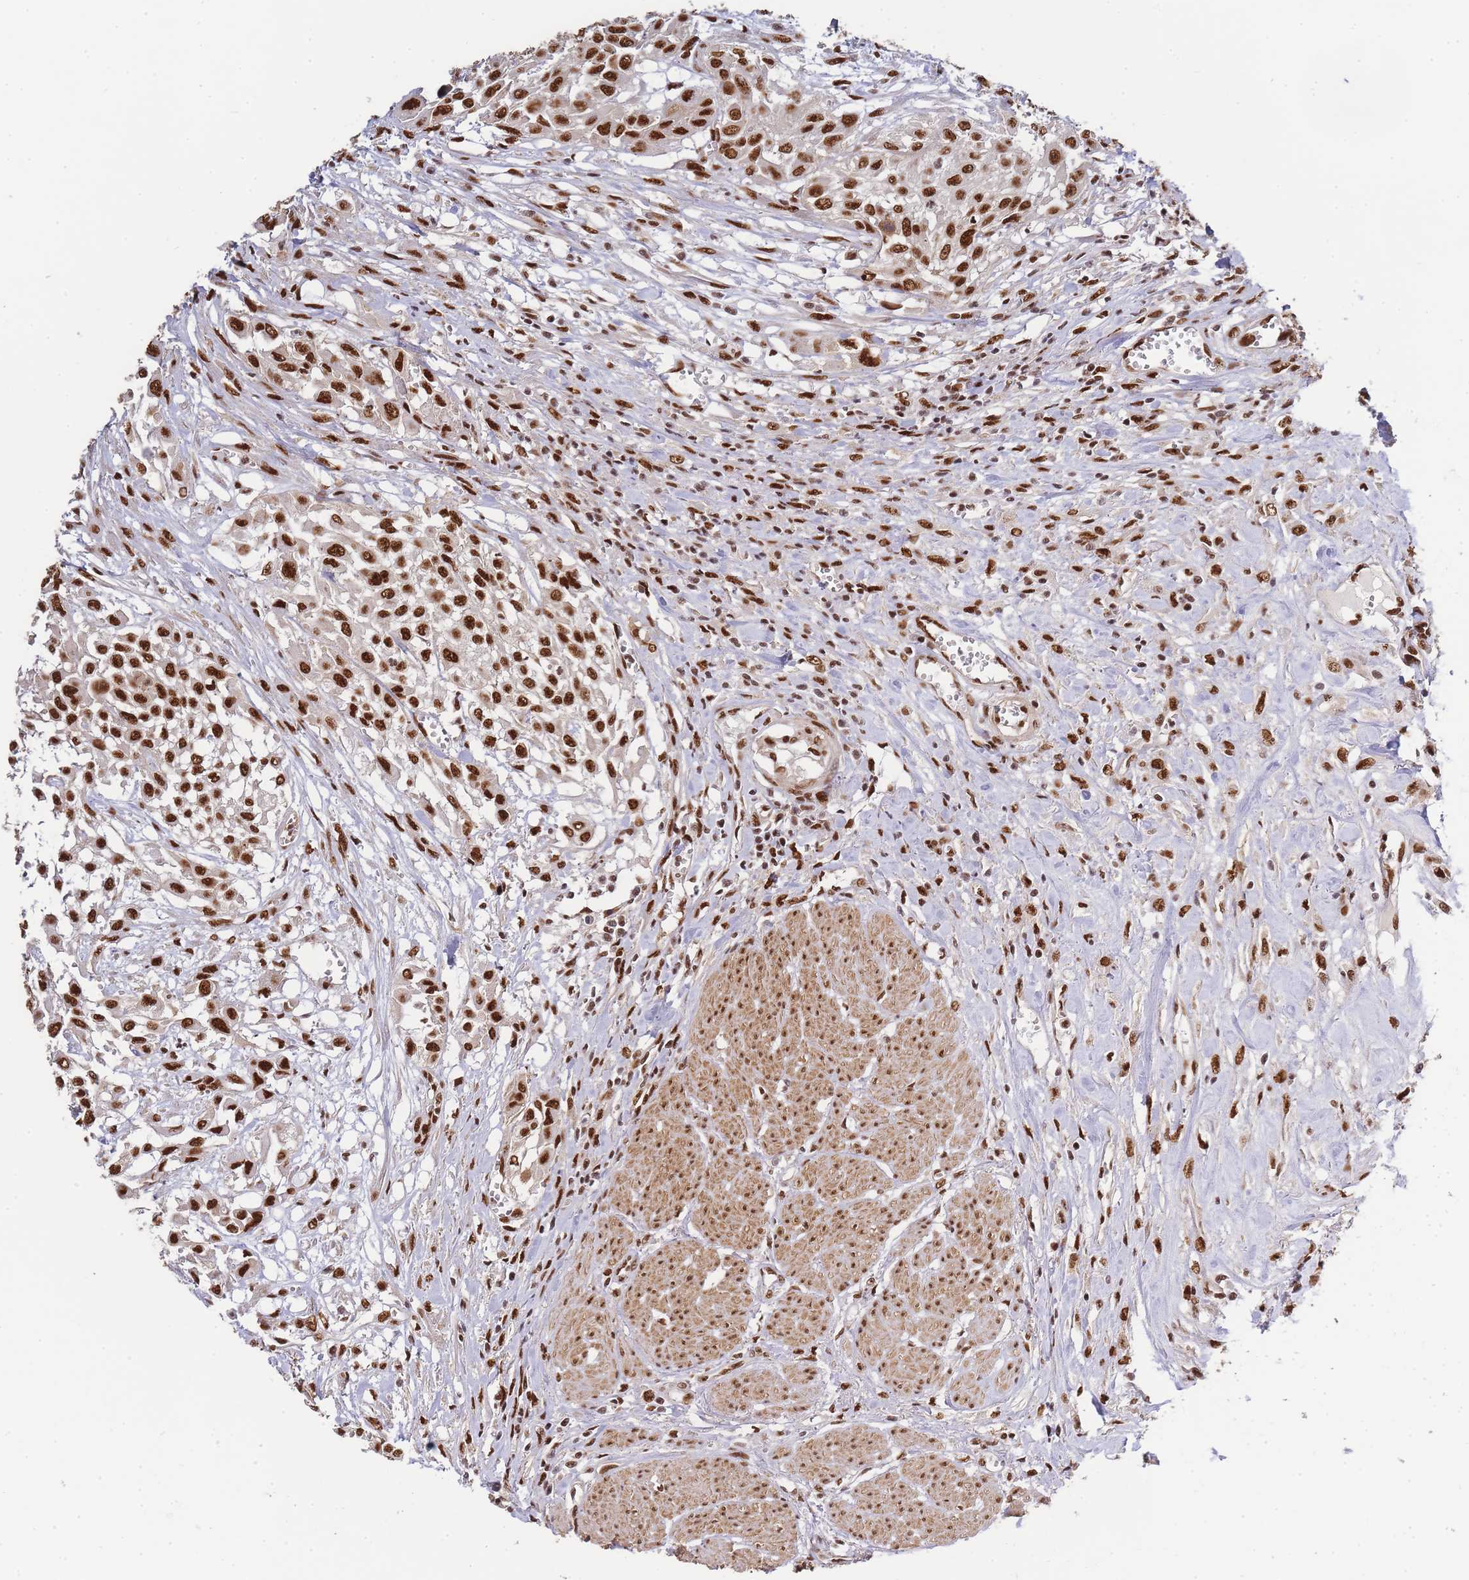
{"staining": {"intensity": "strong", "quantity": ">75%", "location": "nuclear"}, "tissue": "urothelial cancer", "cell_type": "Tumor cells", "image_type": "cancer", "snomed": [{"axis": "morphology", "description": "Urothelial carcinoma, High grade"}, {"axis": "topography", "description": "Urinary bladder"}], "caption": "The image reveals a brown stain indicating the presence of a protein in the nuclear of tumor cells in high-grade urothelial carcinoma. The protein is shown in brown color, while the nuclei are stained blue.", "gene": "PRKDC", "patient": {"sex": "male", "age": 57}}